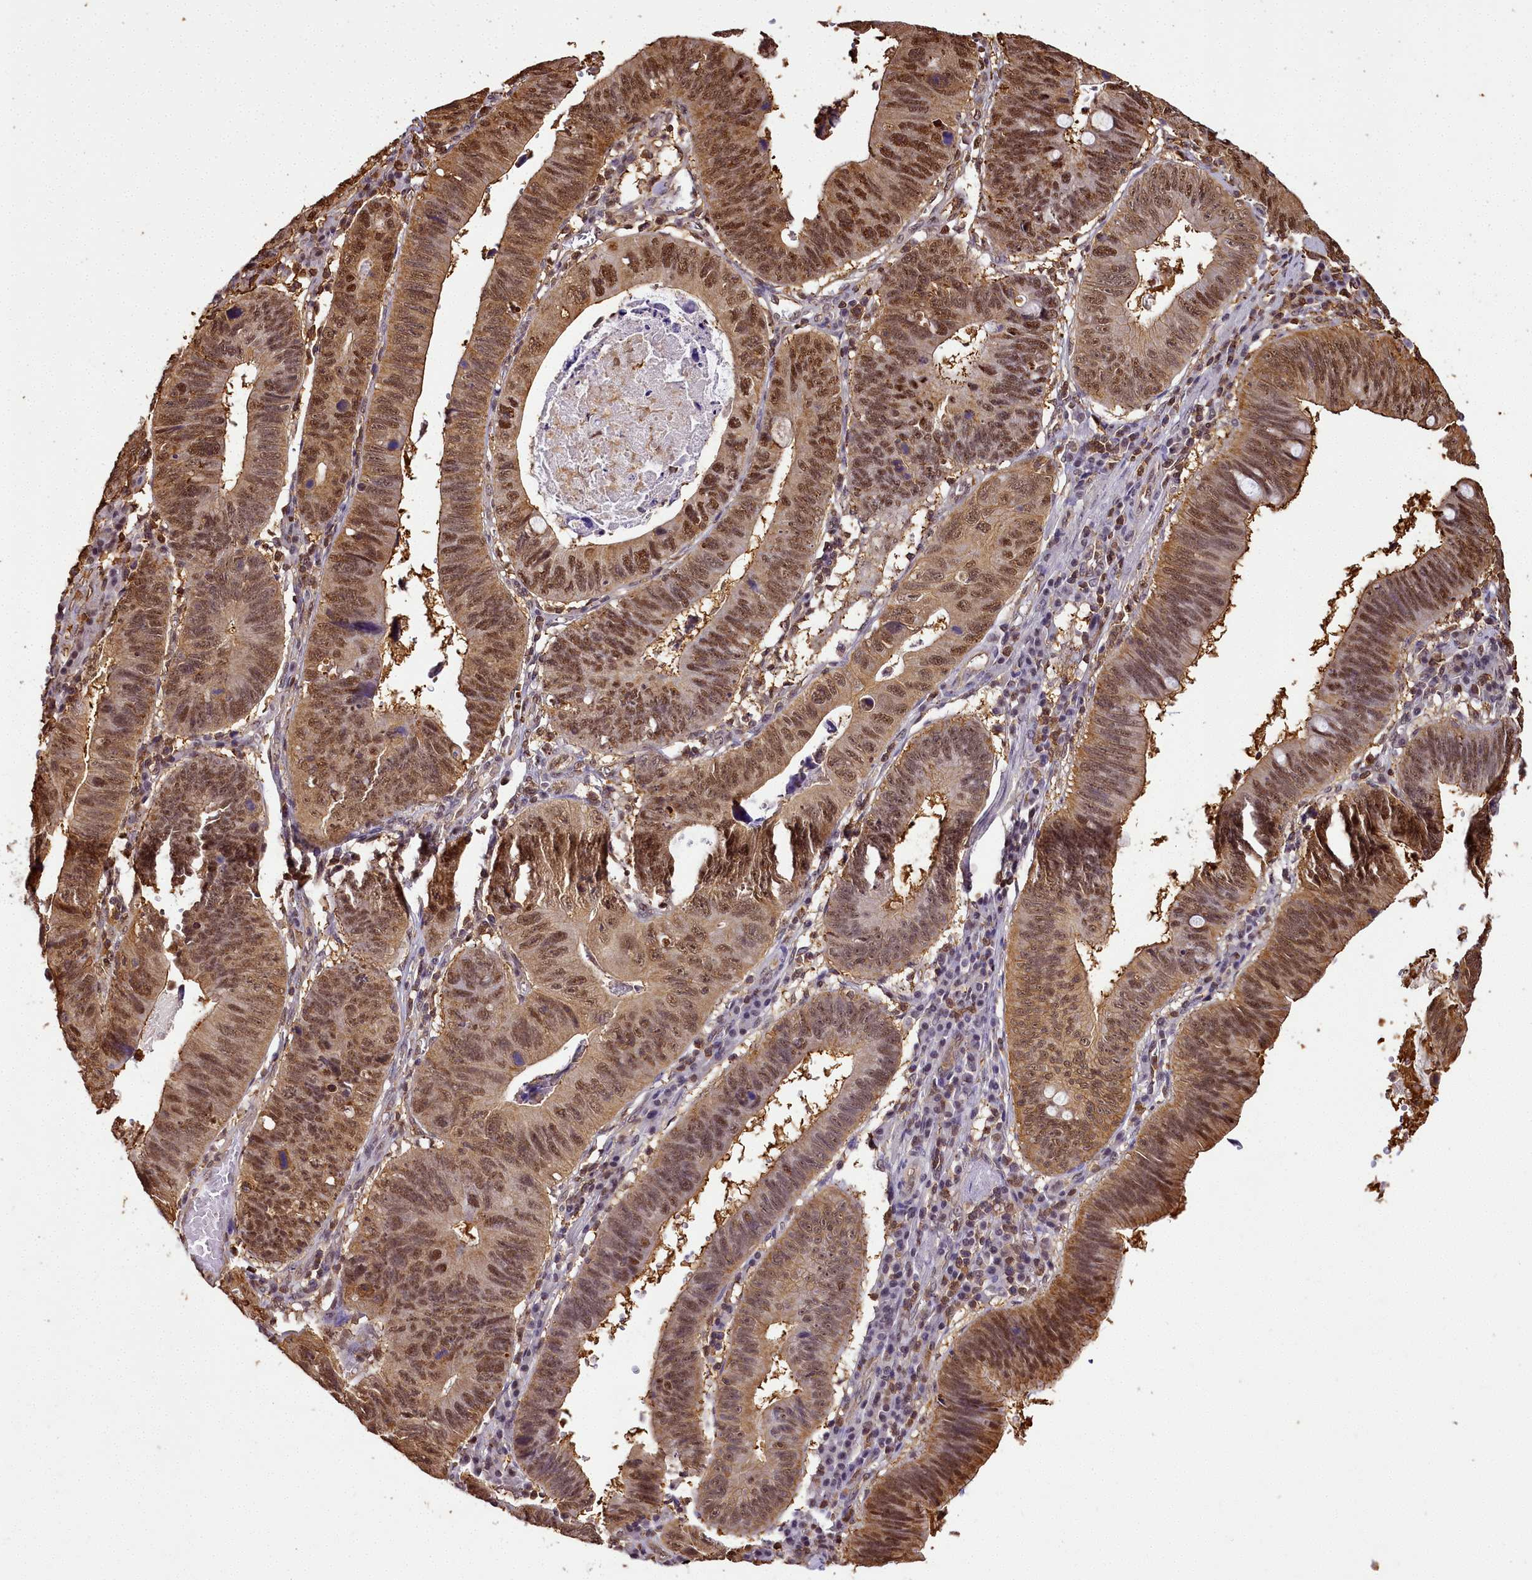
{"staining": {"intensity": "strong", "quantity": ">75%", "location": "cytoplasmic/membranous,nuclear"}, "tissue": "stomach cancer", "cell_type": "Tumor cells", "image_type": "cancer", "snomed": [{"axis": "morphology", "description": "Adenocarcinoma, NOS"}, {"axis": "topography", "description": "Stomach"}], "caption": "Immunohistochemical staining of human stomach cancer (adenocarcinoma) displays high levels of strong cytoplasmic/membranous and nuclear protein positivity in about >75% of tumor cells.", "gene": "PPP4C", "patient": {"sex": "male", "age": 59}}